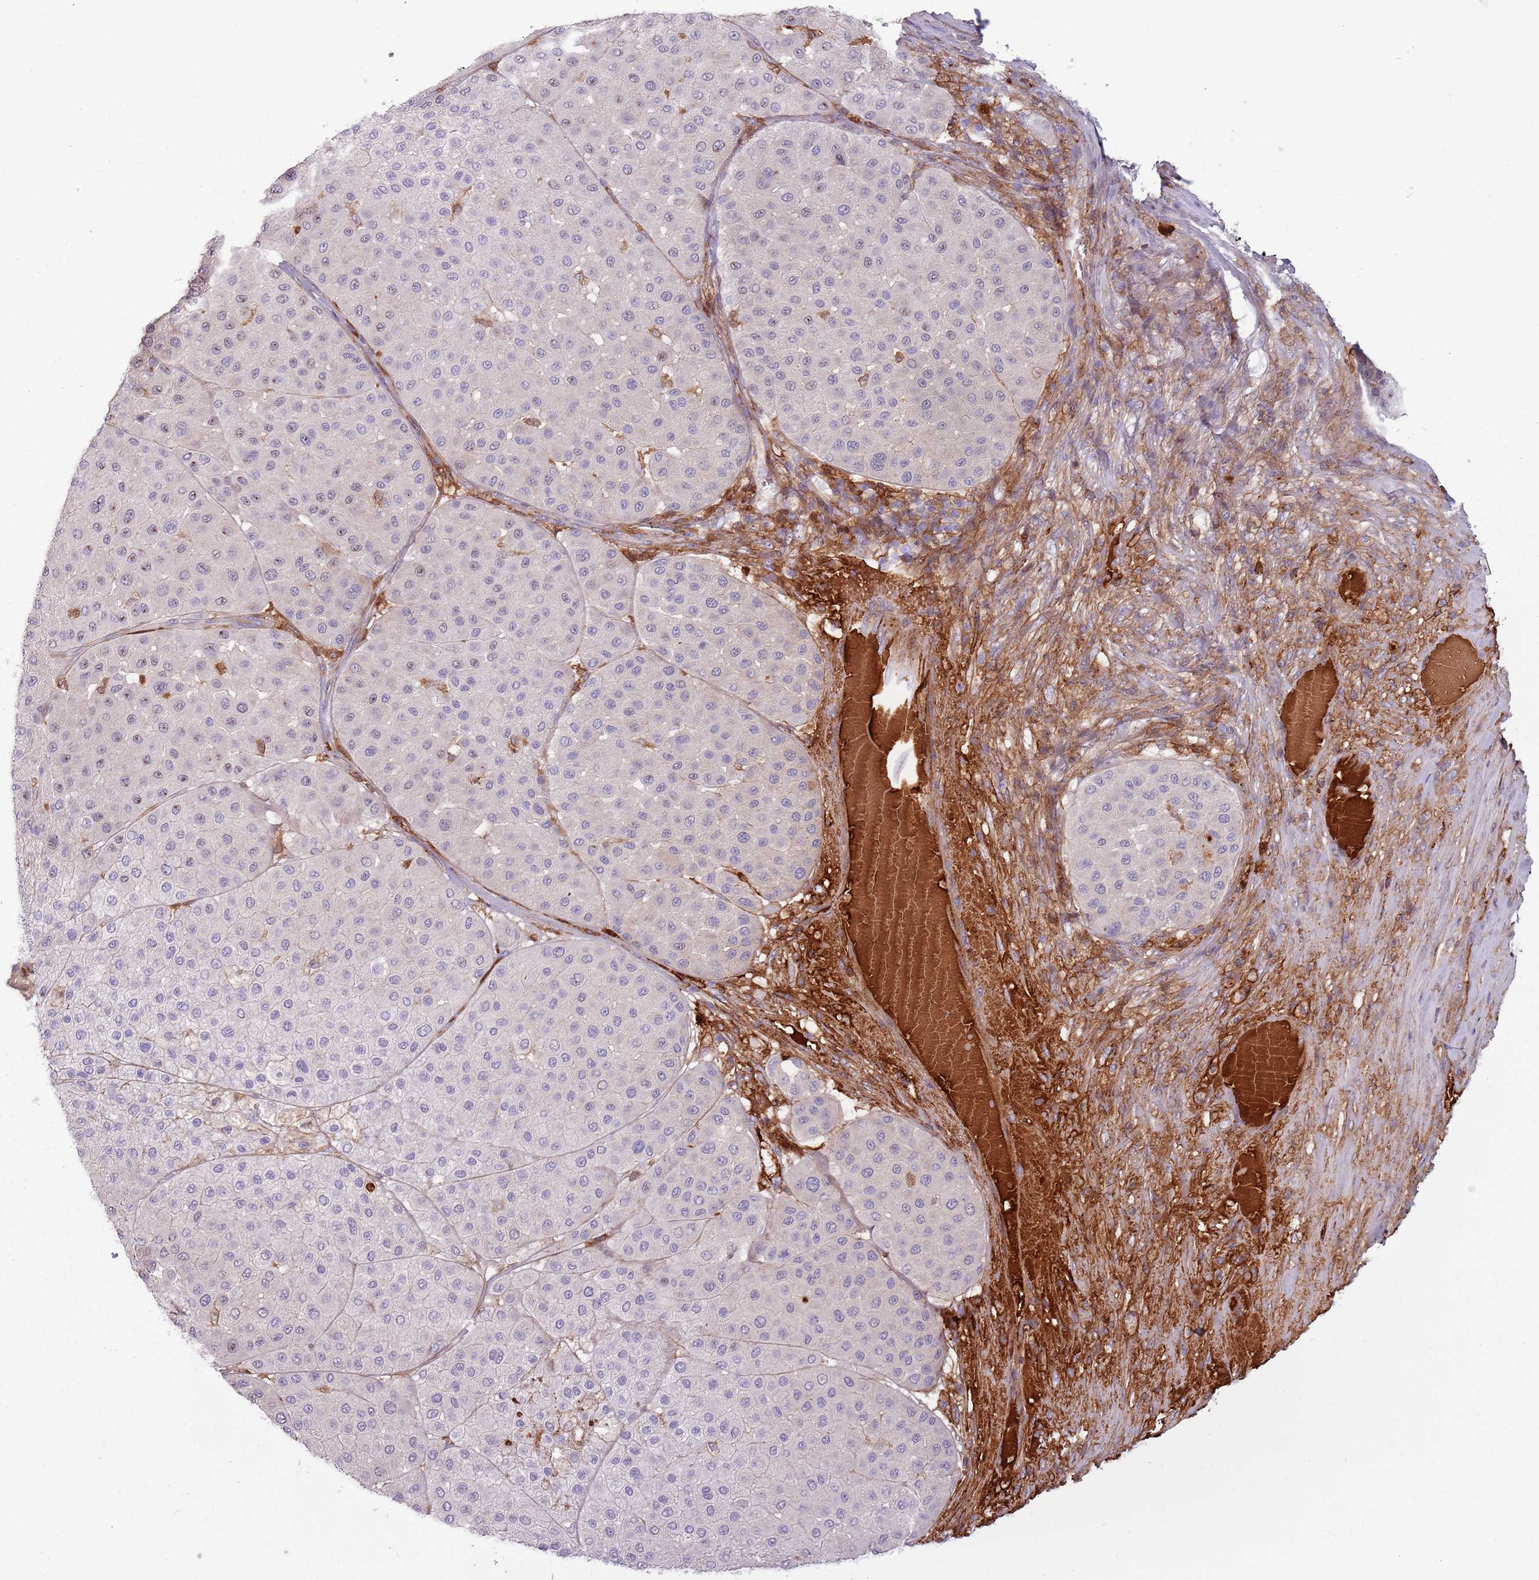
{"staining": {"intensity": "negative", "quantity": "none", "location": "none"}, "tissue": "melanoma", "cell_type": "Tumor cells", "image_type": "cancer", "snomed": [{"axis": "morphology", "description": "Malignant melanoma, Metastatic site"}, {"axis": "topography", "description": "Smooth muscle"}], "caption": "Malignant melanoma (metastatic site) was stained to show a protein in brown. There is no significant staining in tumor cells.", "gene": "NADK", "patient": {"sex": "male", "age": 41}}